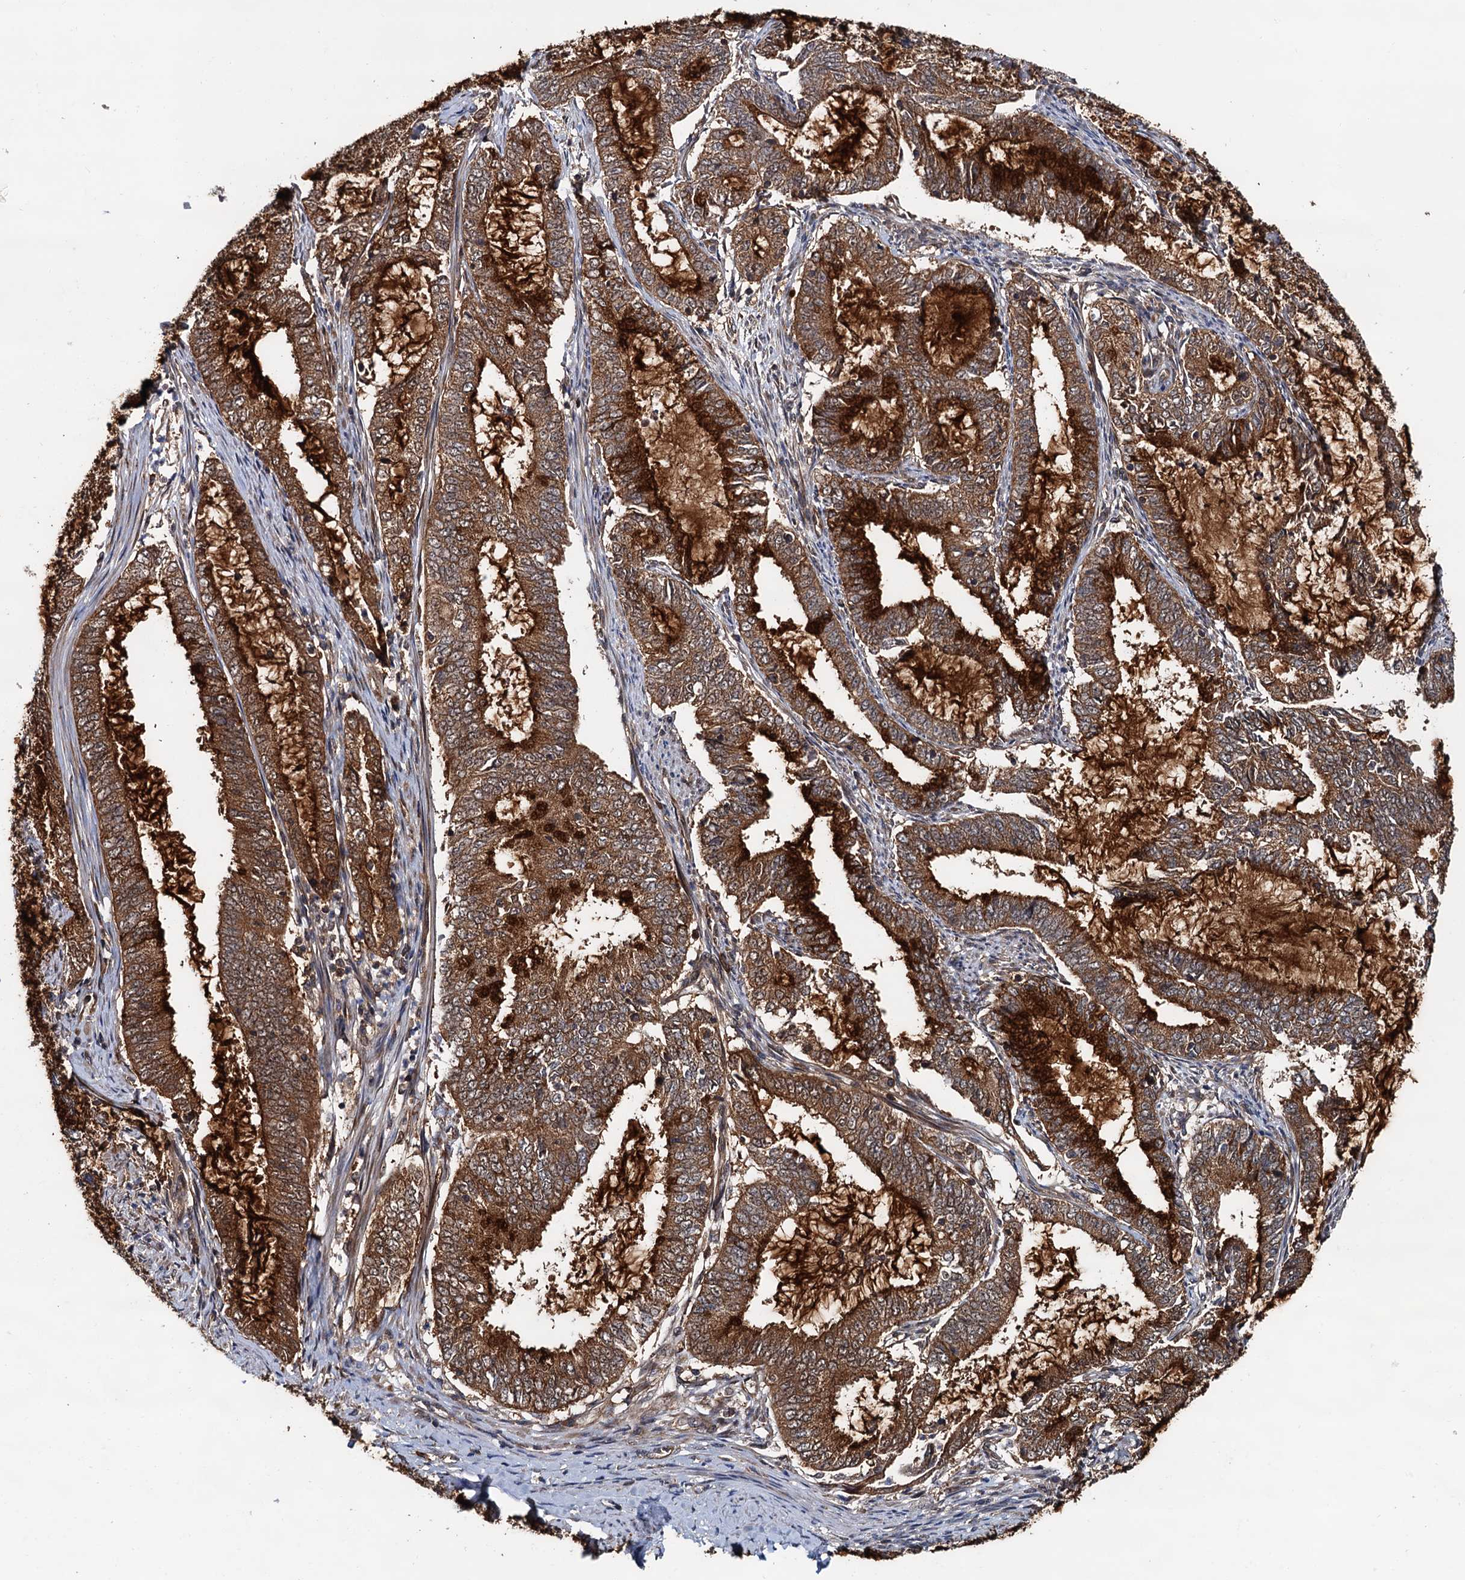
{"staining": {"intensity": "strong", "quantity": ">75%", "location": "cytoplasmic/membranous"}, "tissue": "endometrial cancer", "cell_type": "Tumor cells", "image_type": "cancer", "snomed": [{"axis": "morphology", "description": "Adenocarcinoma, NOS"}, {"axis": "topography", "description": "Endometrium"}], "caption": "The micrograph shows immunohistochemical staining of adenocarcinoma (endometrial). There is strong cytoplasmic/membranous staining is seen in about >75% of tumor cells. (DAB (3,3'-diaminobenzidine) IHC, brown staining for protein, blue staining for nuclei).", "gene": "AAGAB", "patient": {"sex": "female", "age": 51}}